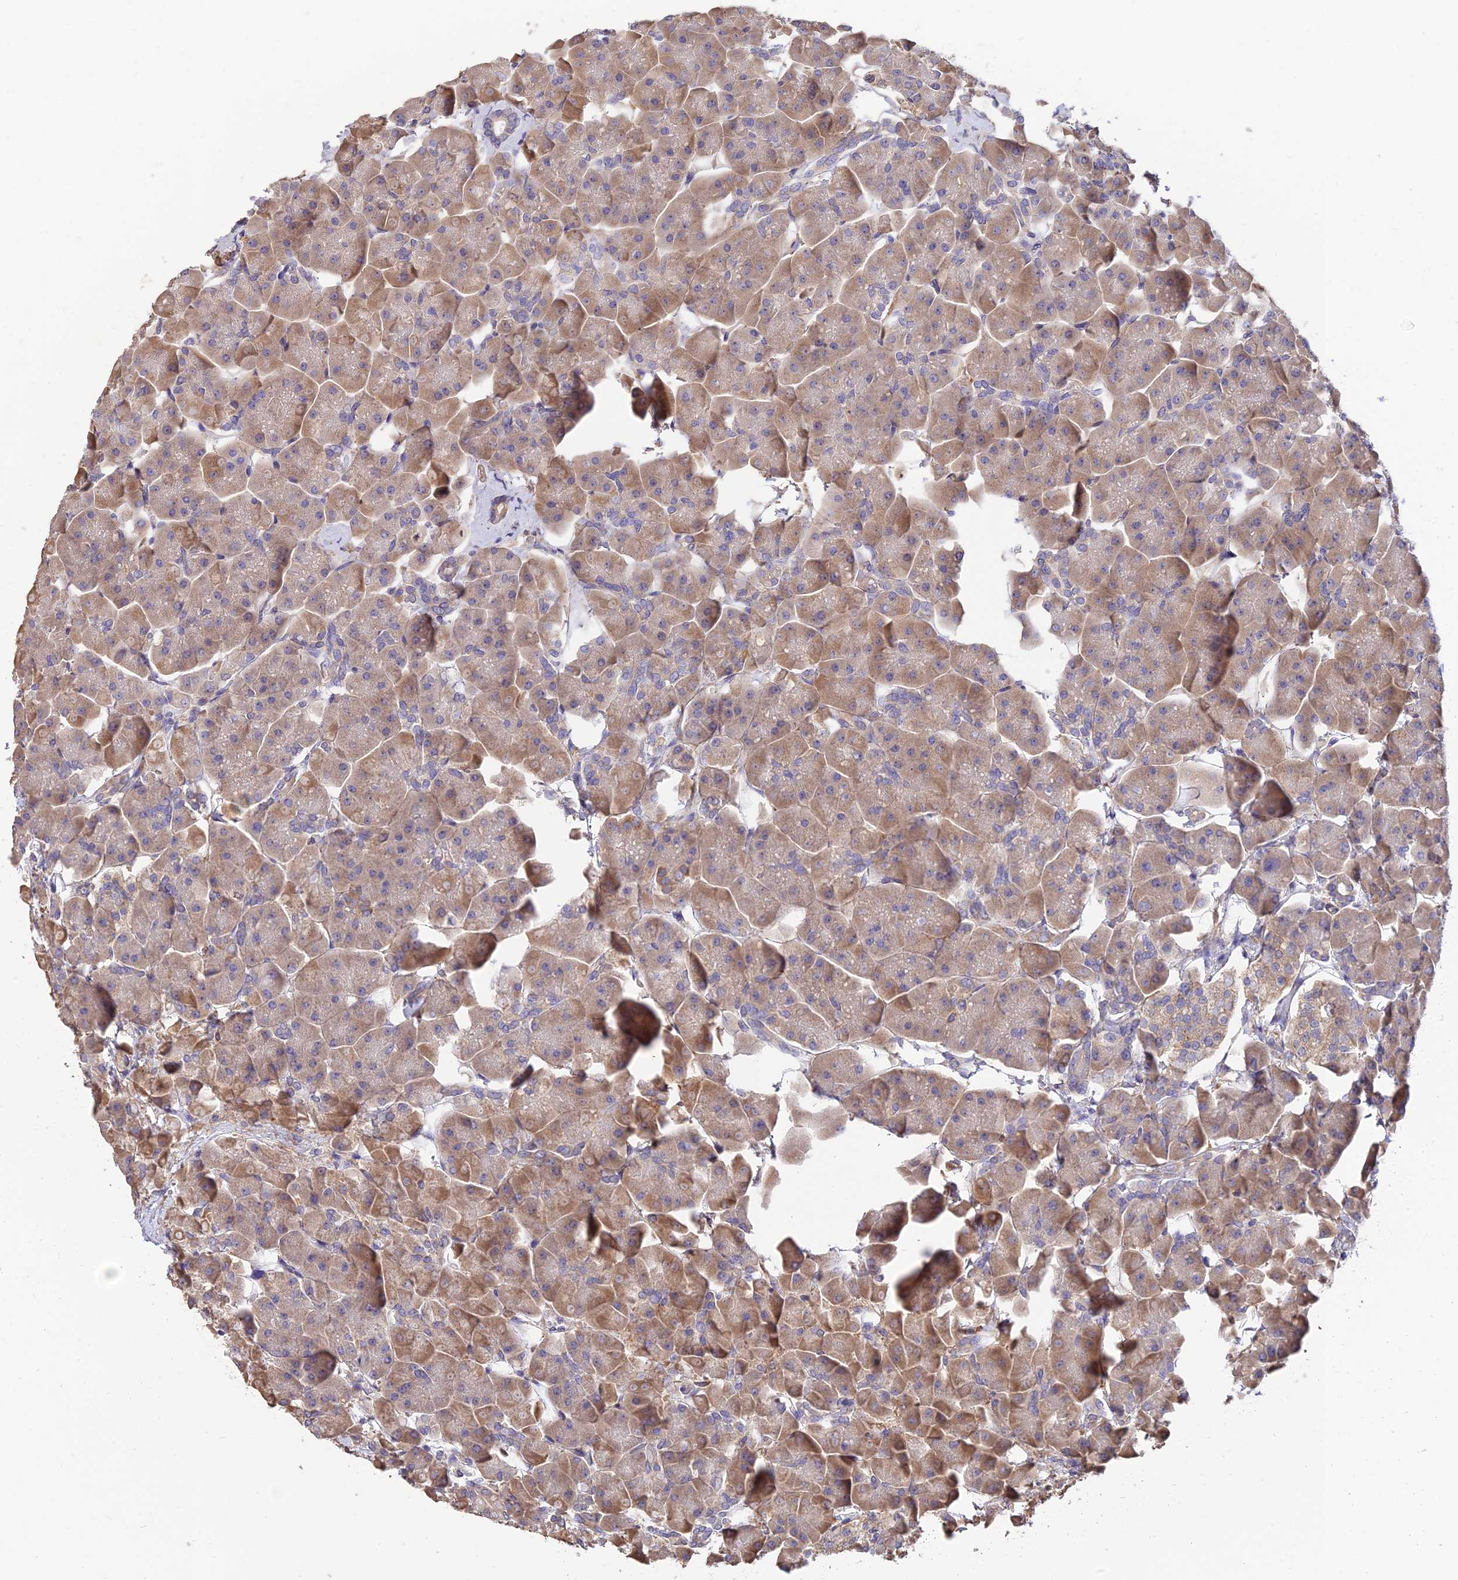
{"staining": {"intensity": "moderate", "quantity": ">75%", "location": "cytoplasmic/membranous"}, "tissue": "pancreas", "cell_type": "Exocrine glandular cells", "image_type": "normal", "snomed": [{"axis": "morphology", "description": "Normal tissue, NOS"}, {"axis": "topography", "description": "Pancreas"}], "caption": "High-power microscopy captured an immunohistochemistry (IHC) histopathology image of unremarkable pancreas, revealing moderate cytoplasmic/membranous staining in approximately >75% of exocrine glandular cells.", "gene": "ARL8A", "patient": {"sex": "male", "age": 66}}